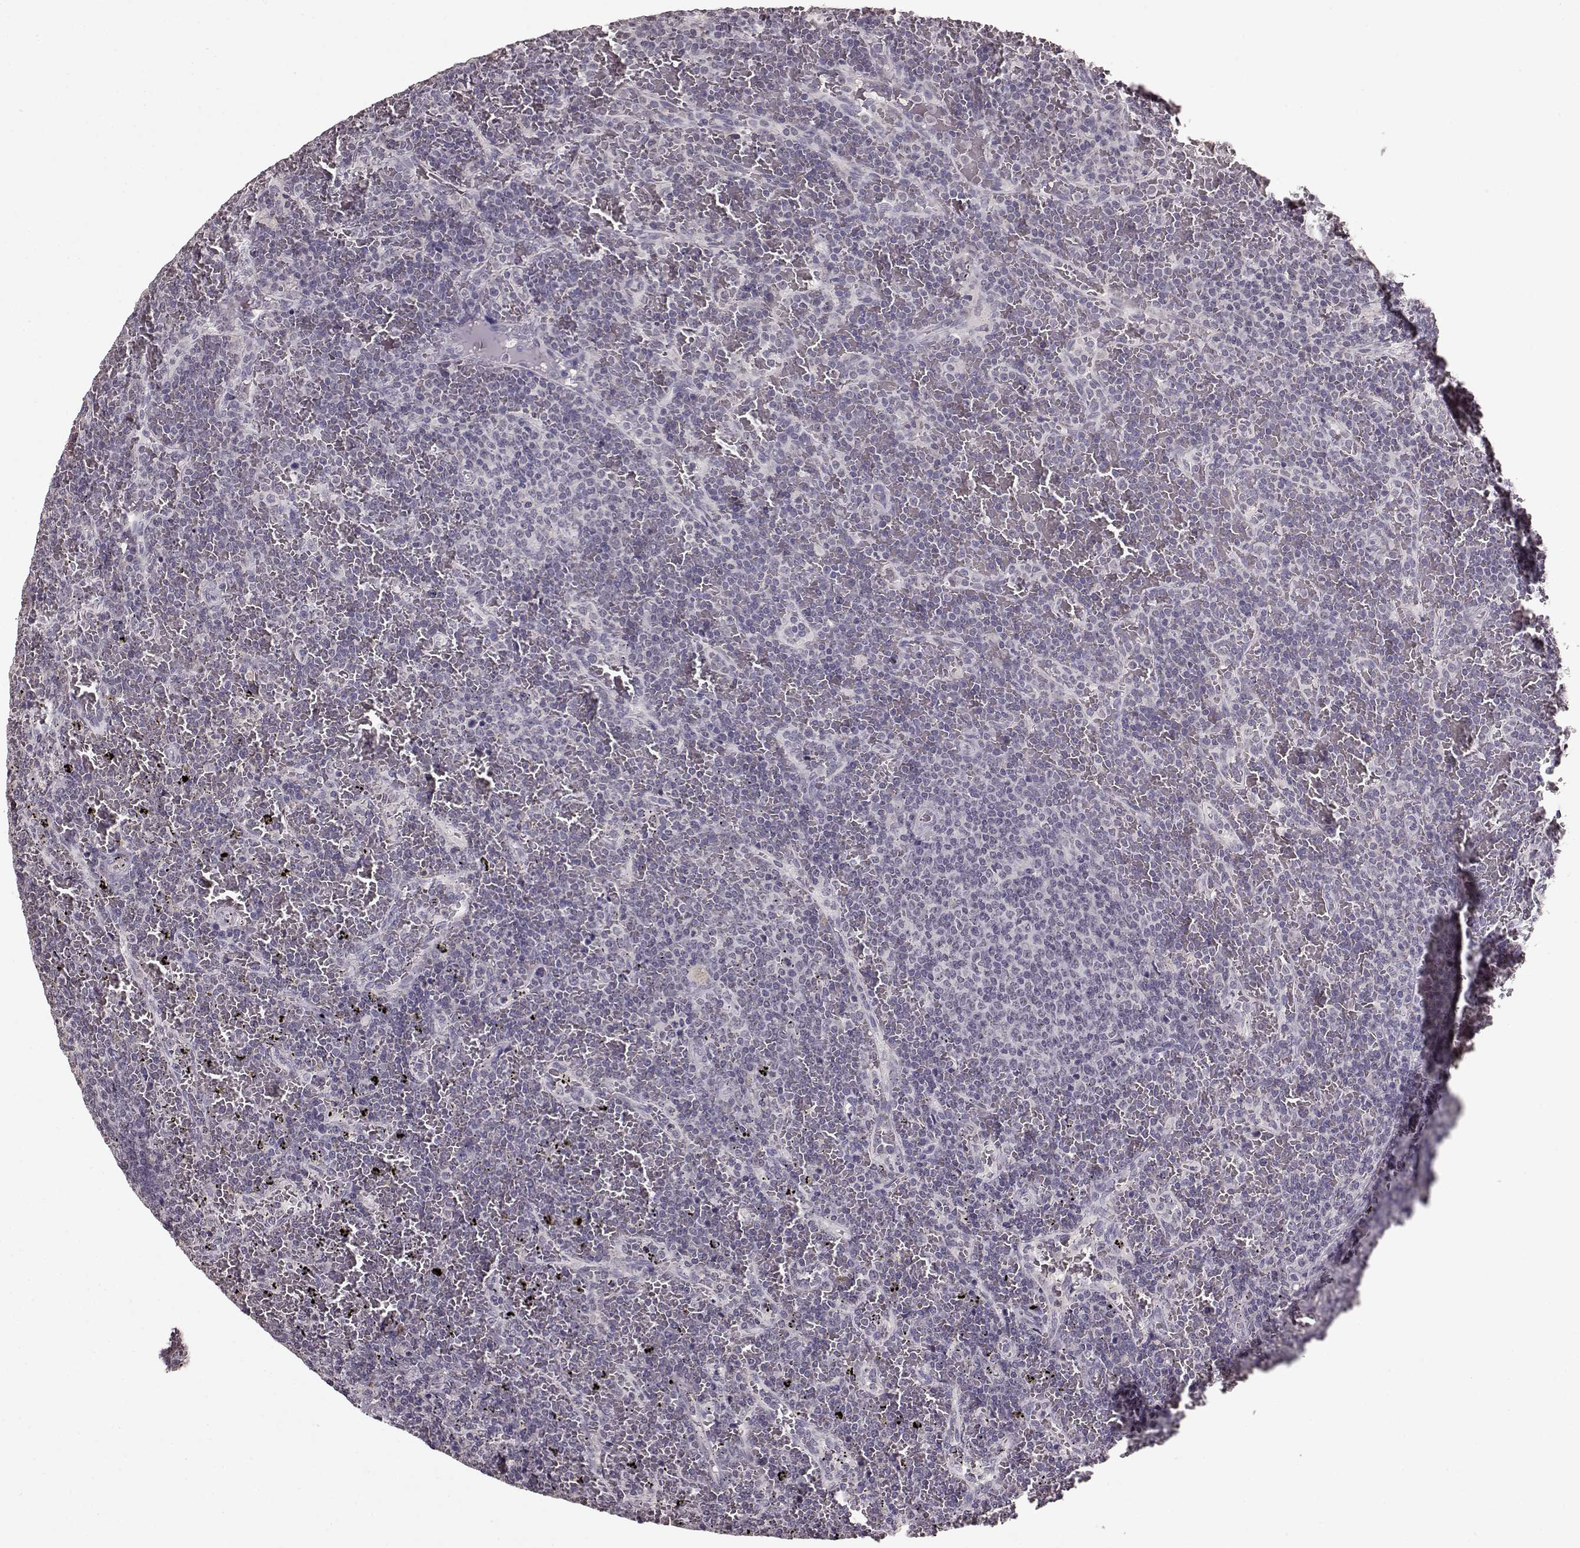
{"staining": {"intensity": "negative", "quantity": "none", "location": "none"}, "tissue": "lymphoma", "cell_type": "Tumor cells", "image_type": "cancer", "snomed": [{"axis": "morphology", "description": "Malignant lymphoma, non-Hodgkin's type, Low grade"}, {"axis": "topography", "description": "Spleen"}], "caption": "DAB immunohistochemical staining of lymphoma displays no significant staining in tumor cells. Brightfield microscopy of immunohistochemistry stained with DAB (brown) and hematoxylin (blue), captured at high magnification.", "gene": "RP1L1", "patient": {"sex": "female", "age": 77}}